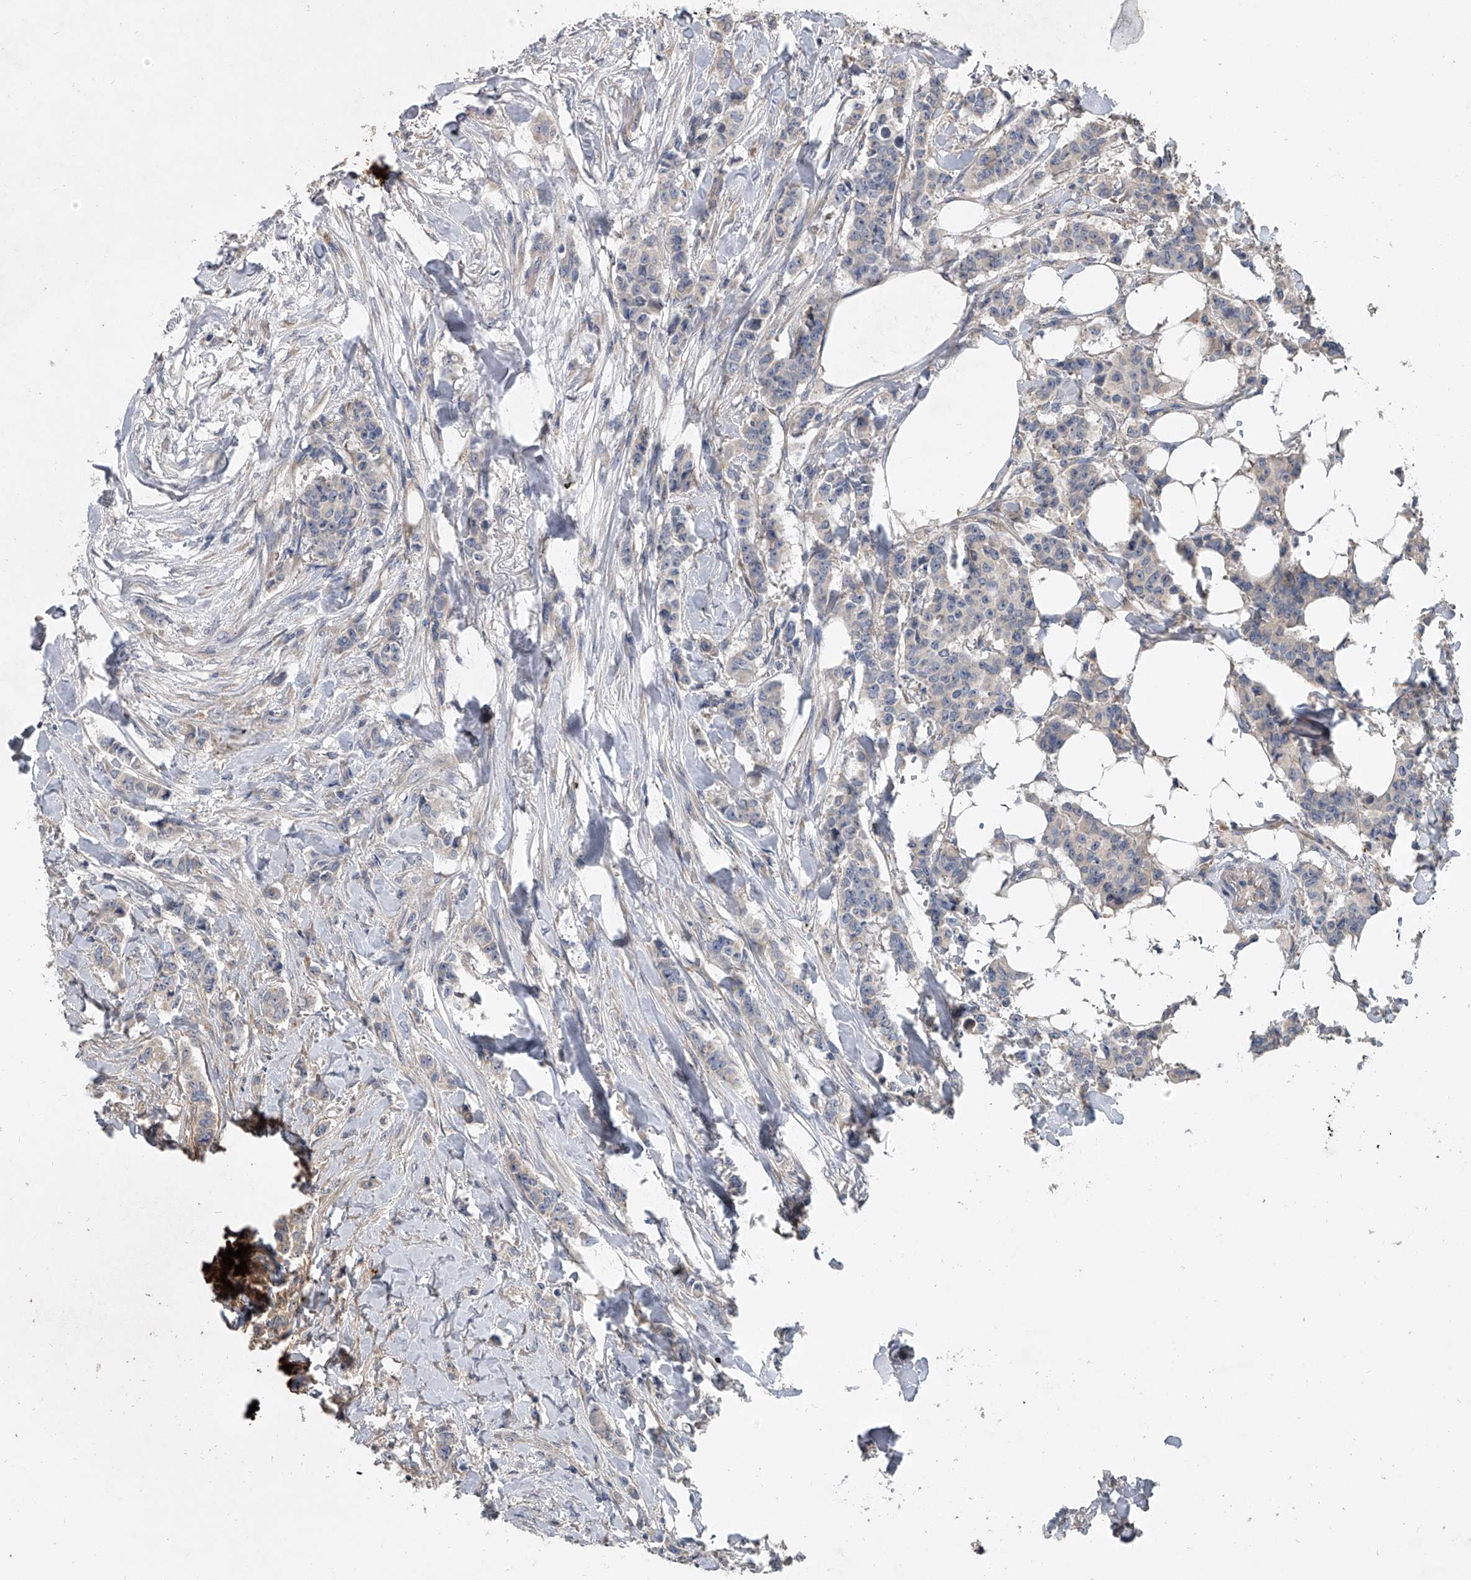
{"staining": {"intensity": "negative", "quantity": "none", "location": "none"}, "tissue": "breast cancer", "cell_type": "Tumor cells", "image_type": "cancer", "snomed": [{"axis": "morphology", "description": "Duct carcinoma"}, {"axis": "topography", "description": "Breast"}], "caption": "The IHC histopathology image has no significant expression in tumor cells of breast invasive ductal carcinoma tissue.", "gene": "DOCK9", "patient": {"sex": "female", "age": 40}}